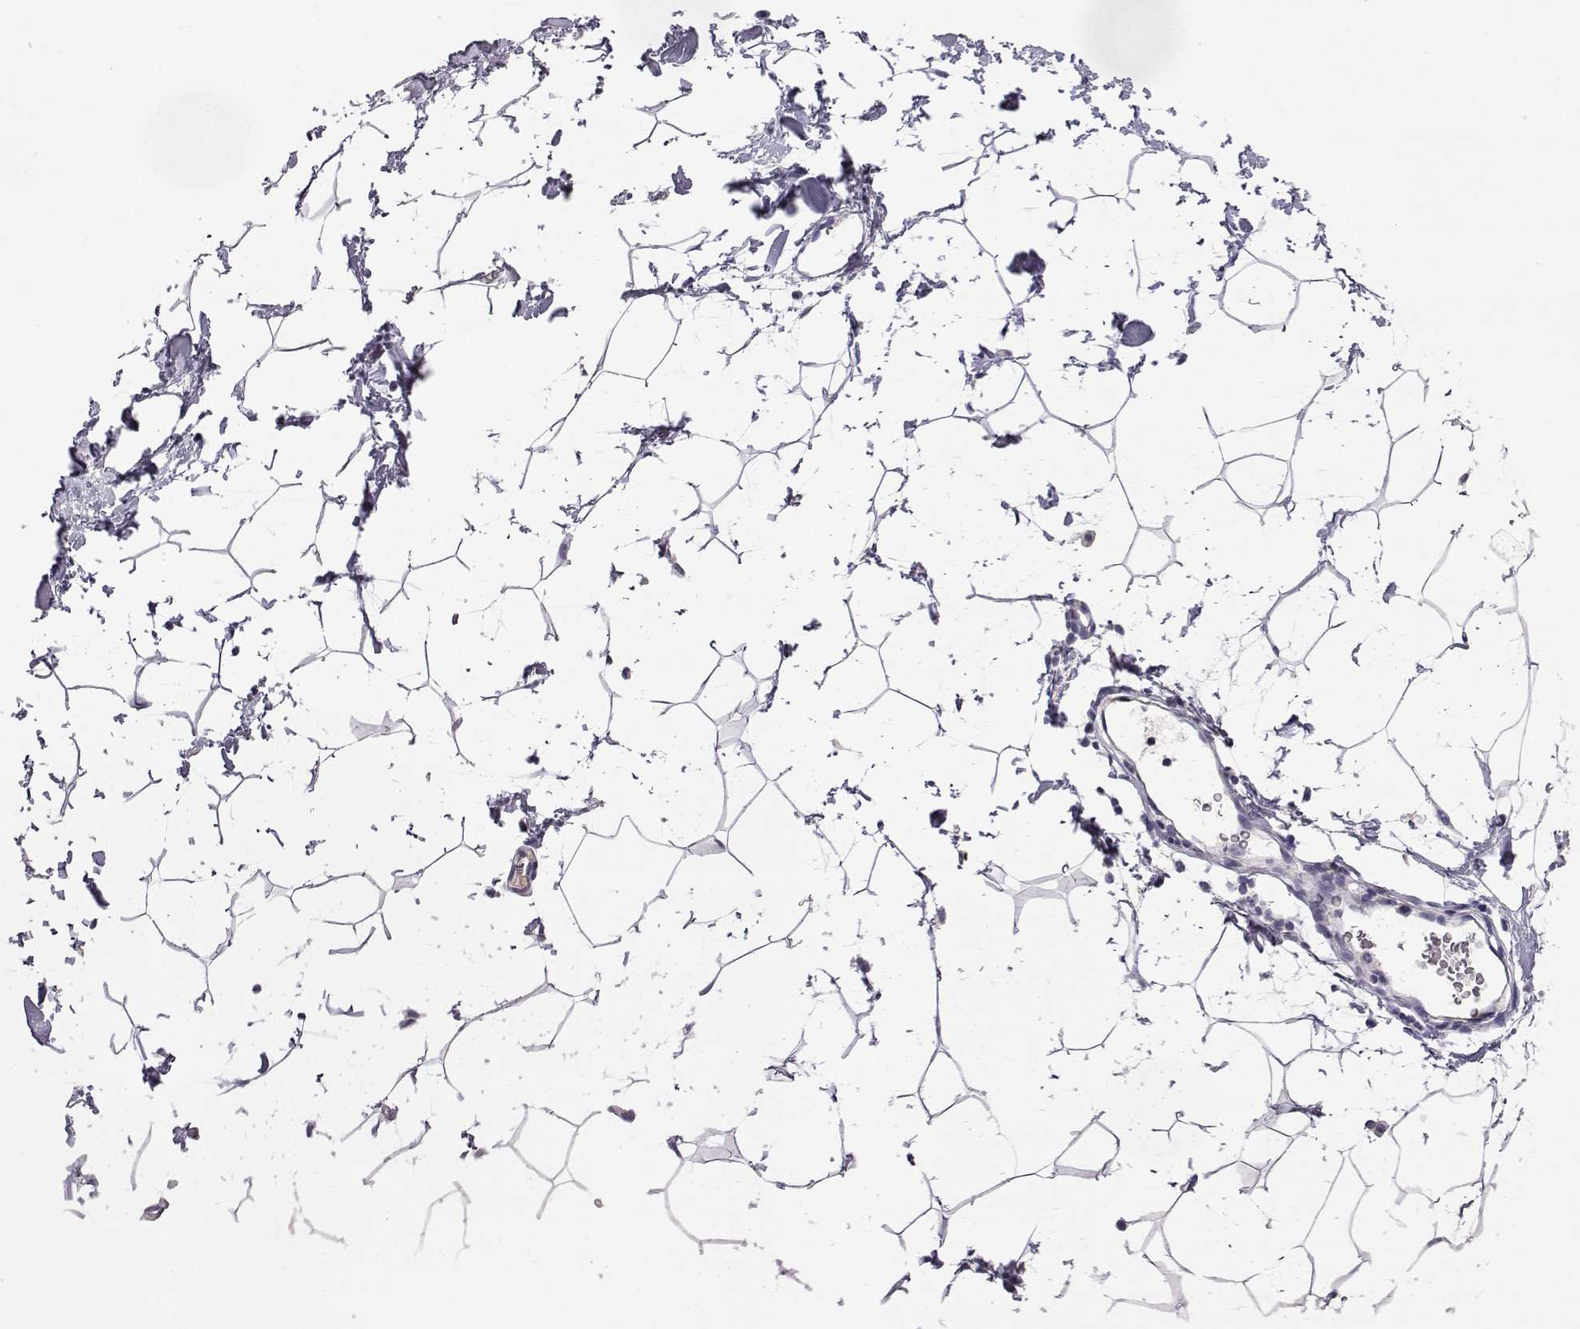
{"staining": {"intensity": "negative", "quantity": "none", "location": "none"}, "tissue": "breast", "cell_type": "Adipocytes", "image_type": "normal", "snomed": [{"axis": "morphology", "description": "Normal tissue, NOS"}, {"axis": "topography", "description": "Breast"}], "caption": "IHC image of unremarkable human breast stained for a protein (brown), which reveals no staining in adipocytes. (DAB (3,3'-diaminobenzidine) immunohistochemistry (IHC) with hematoxylin counter stain).", "gene": "AKR1B1", "patient": {"sex": "female", "age": 32}}